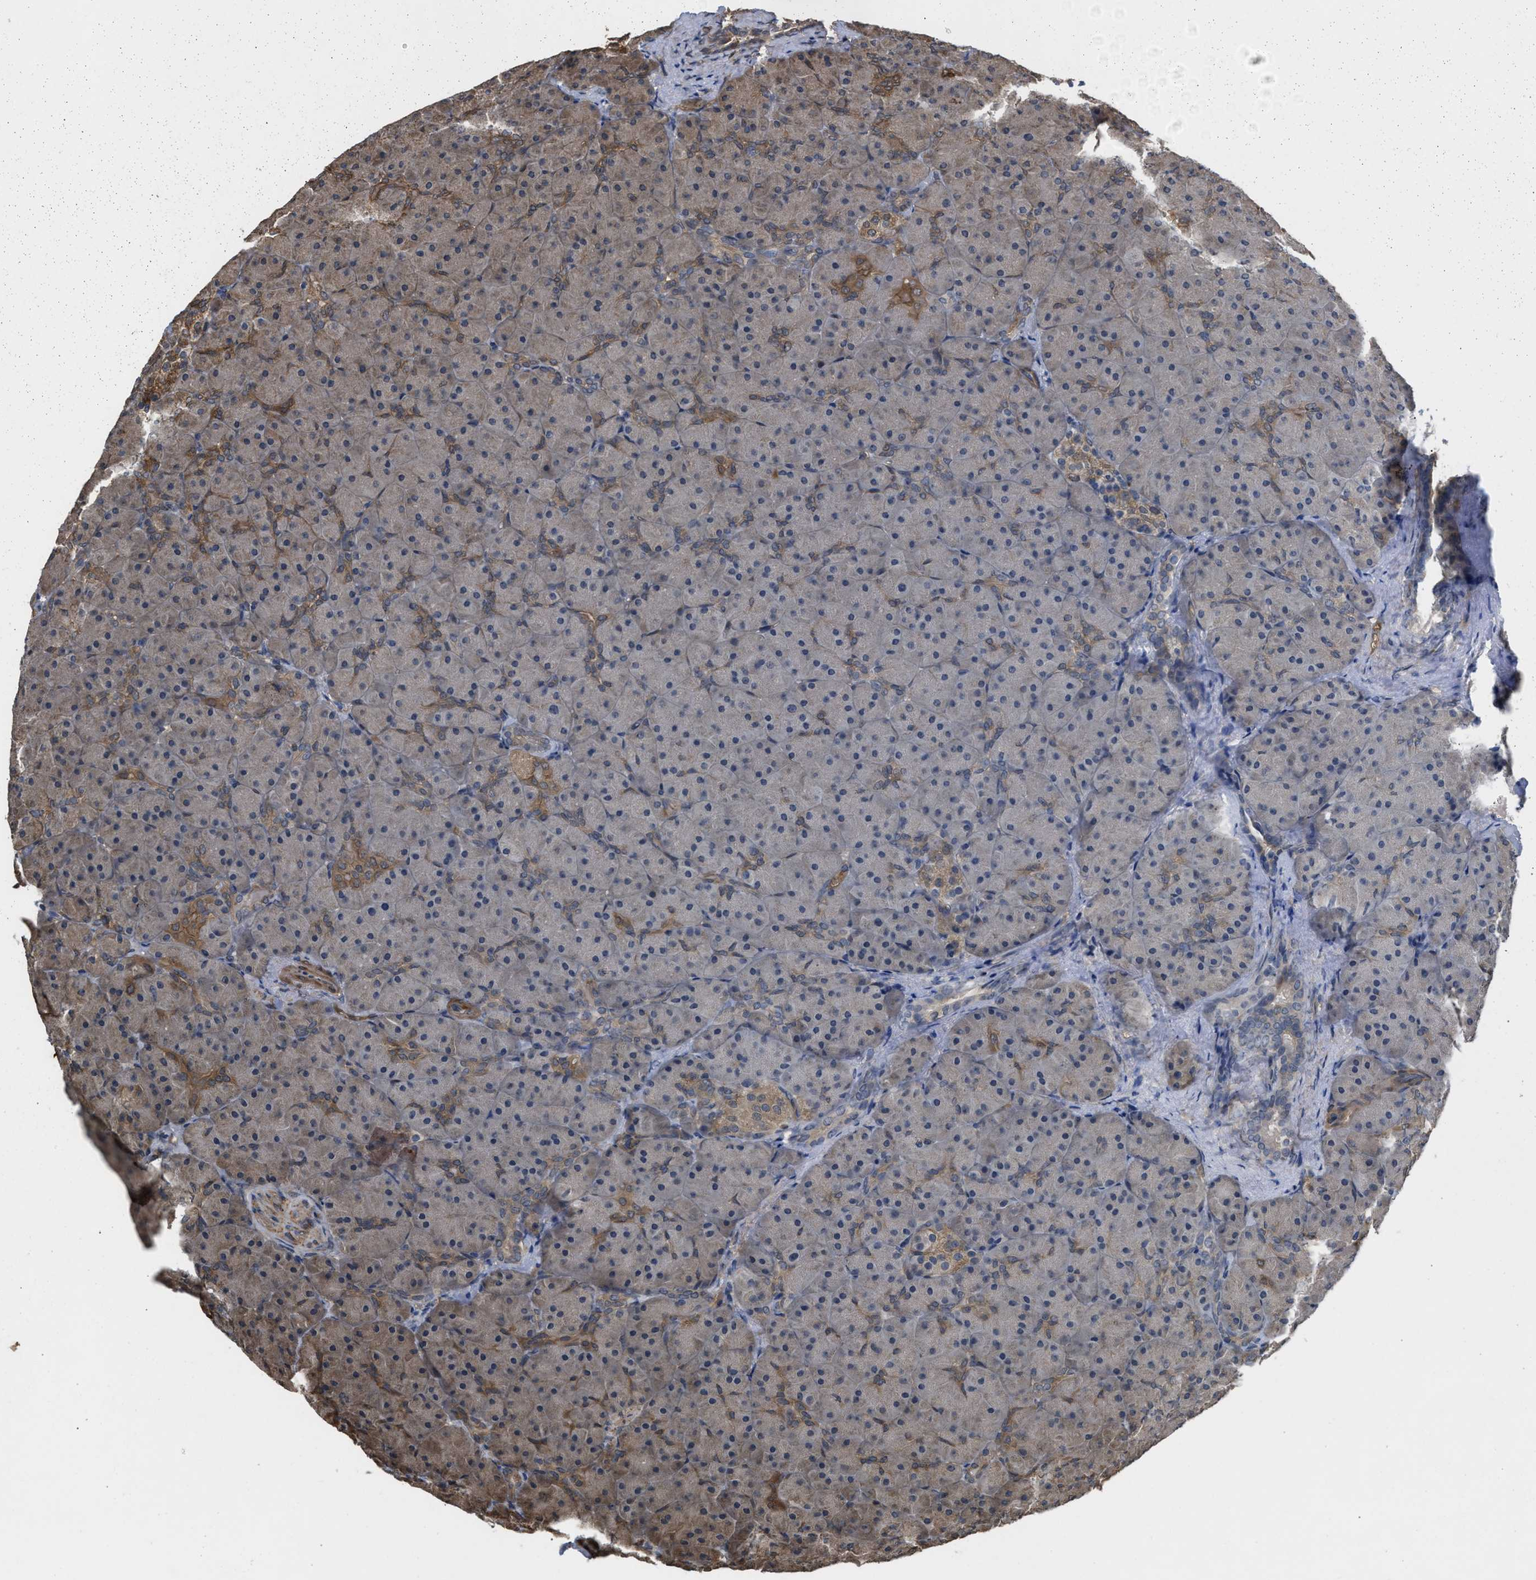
{"staining": {"intensity": "moderate", "quantity": "<25%", "location": "cytoplasmic/membranous"}, "tissue": "pancreas", "cell_type": "Exocrine glandular cells", "image_type": "normal", "snomed": [{"axis": "morphology", "description": "Normal tissue, NOS"}, {"axis": "topography", "description": "Pancreas"}], "caption": "Human pancreas stained with a brown dye demonstrates moderate cytoplasmic/membranous positive positivity in approximately <25% of exocrine glandular cells.", "gene": "BAG3", "patient": {"sex": "male", "age": 66}}